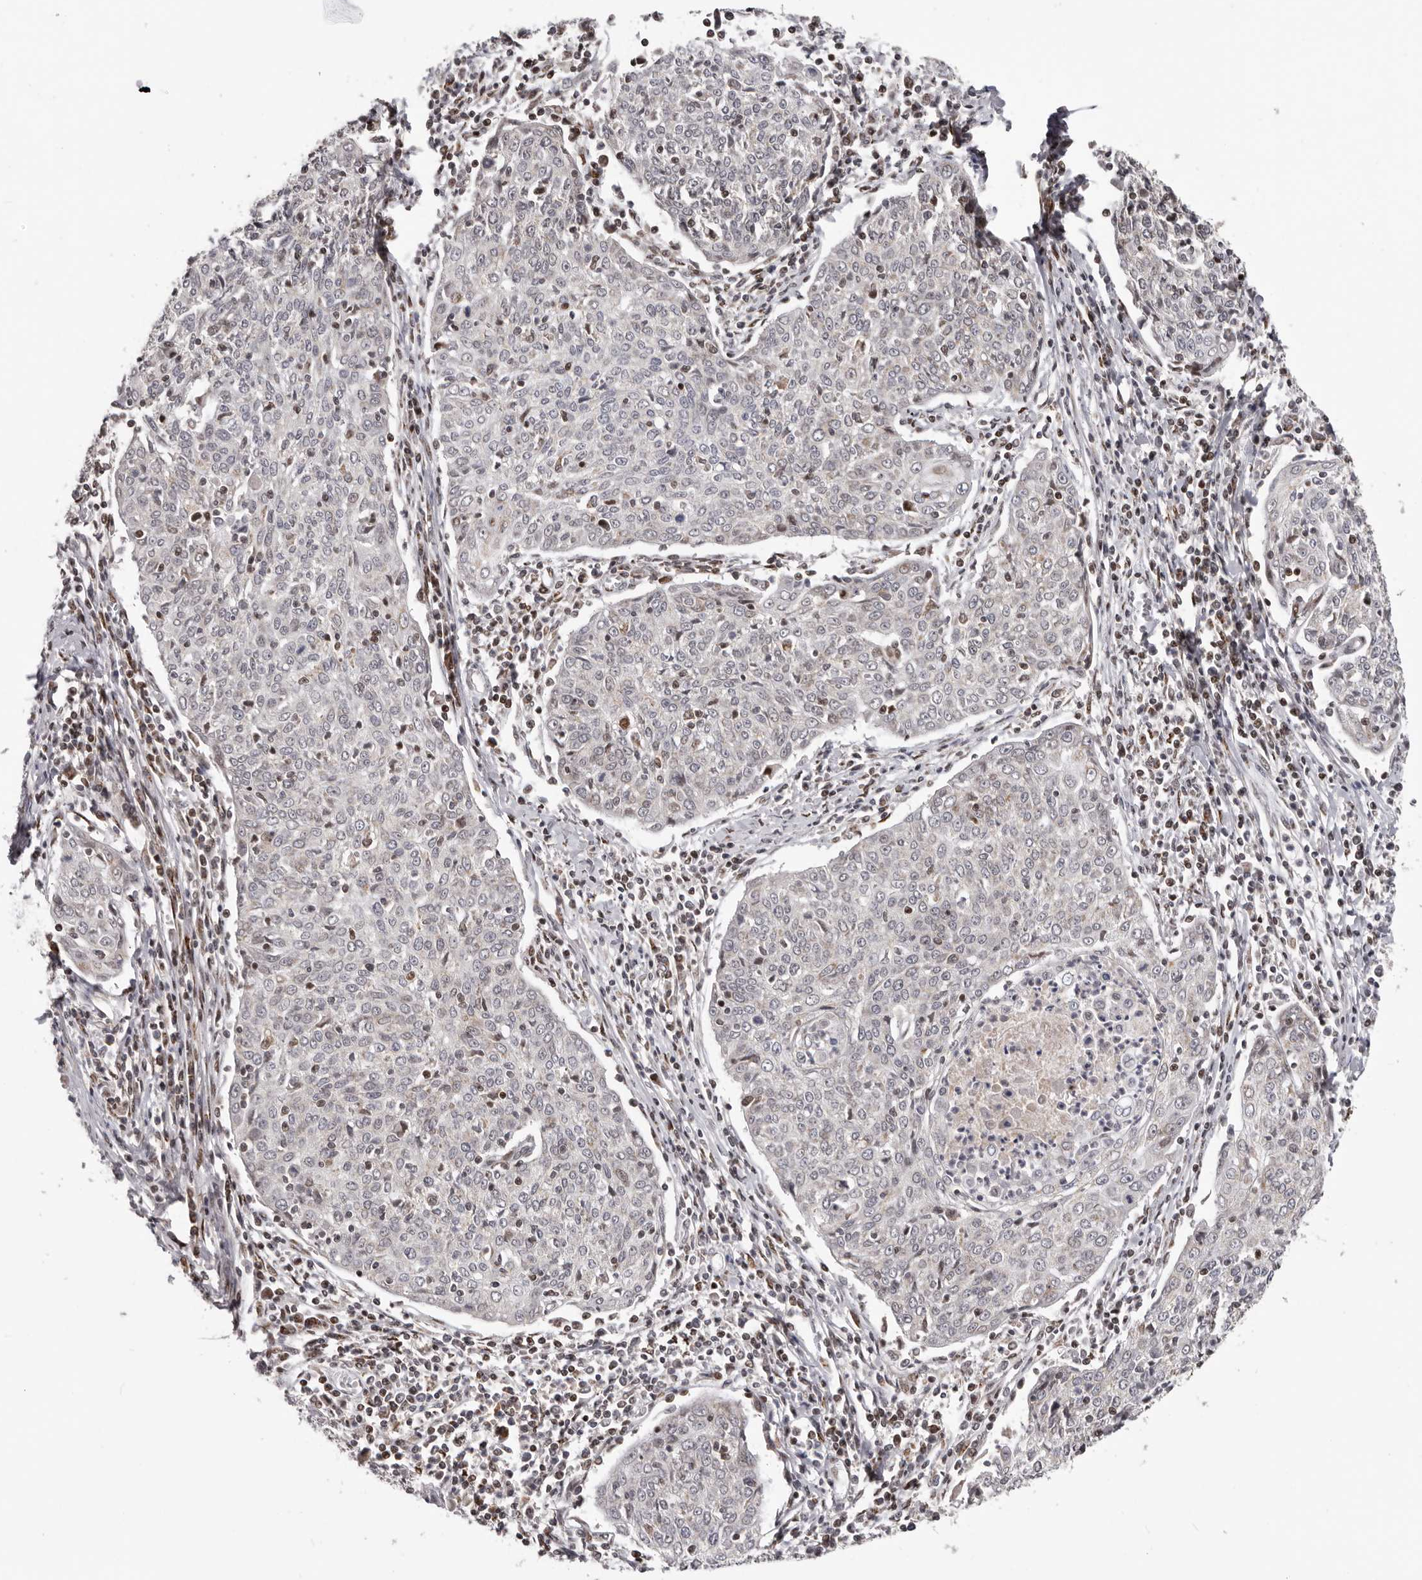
{"staining": {"intensity": "negative", "quantity": "none", "location": "none"}, "tissue": "cervical cancer", "cell_type": "Tumor cells", "image_type": "cancer", "snomed": [{"axis": "morphology", "description": "Squamous cell carcinoma, NOS"}, {"axis": "topography", "description": "Cervix"}], "caption": "The photomicrograph exhibits no significant staining in tumor cells of cervical squamous cell carcinoma. (Brightfield microscopy of DAB immunohistochemistry at high magnification).", "gene": "C17orf99", "patient": {"sex": "female", "age": 48}}